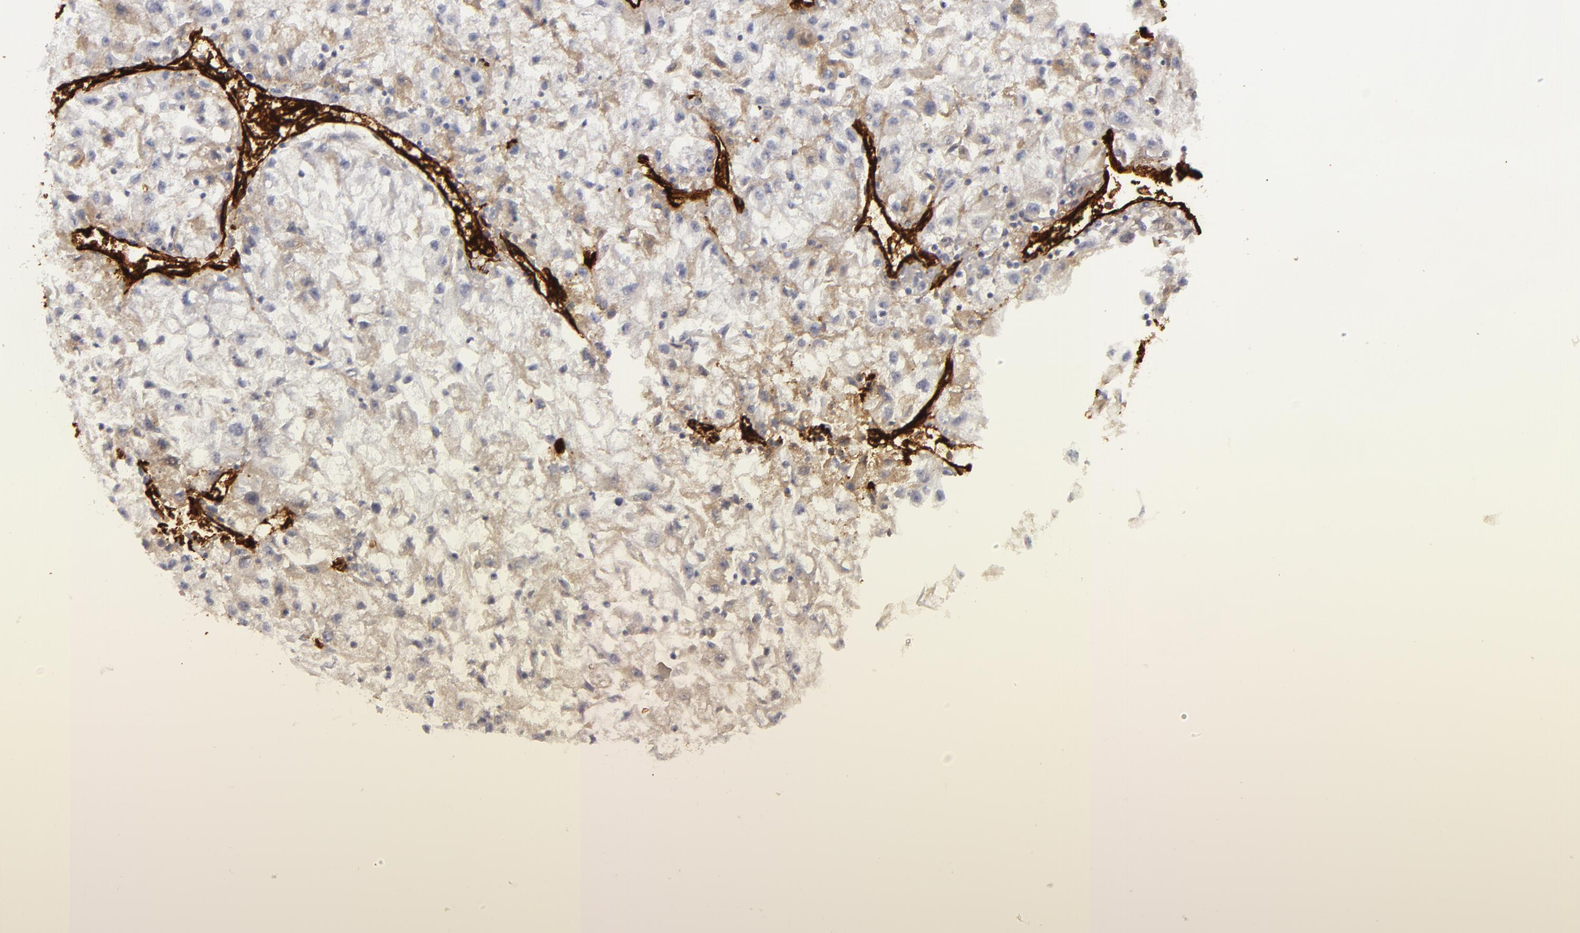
{"staining": {"intensity": "negative", "quantity": "none", "location": "none"}, "tissue": "renal cancer", "cell_type": "Tumor cells", "image_type": "cancer", "snomed": [{"axis": "morphology", "description": "Adenocarcinoma, NOS"}, {"axis": "topography", "description": "Kidney"}], "caption": "High power microscopy photomicrograph of an immunohistochemistry photomicrograph of renal cancer (adenocarcinoma), revealing no significant staining in tumor cells.", "gene": "MCAM", "patient": {"sex": "male", "age": 59}}